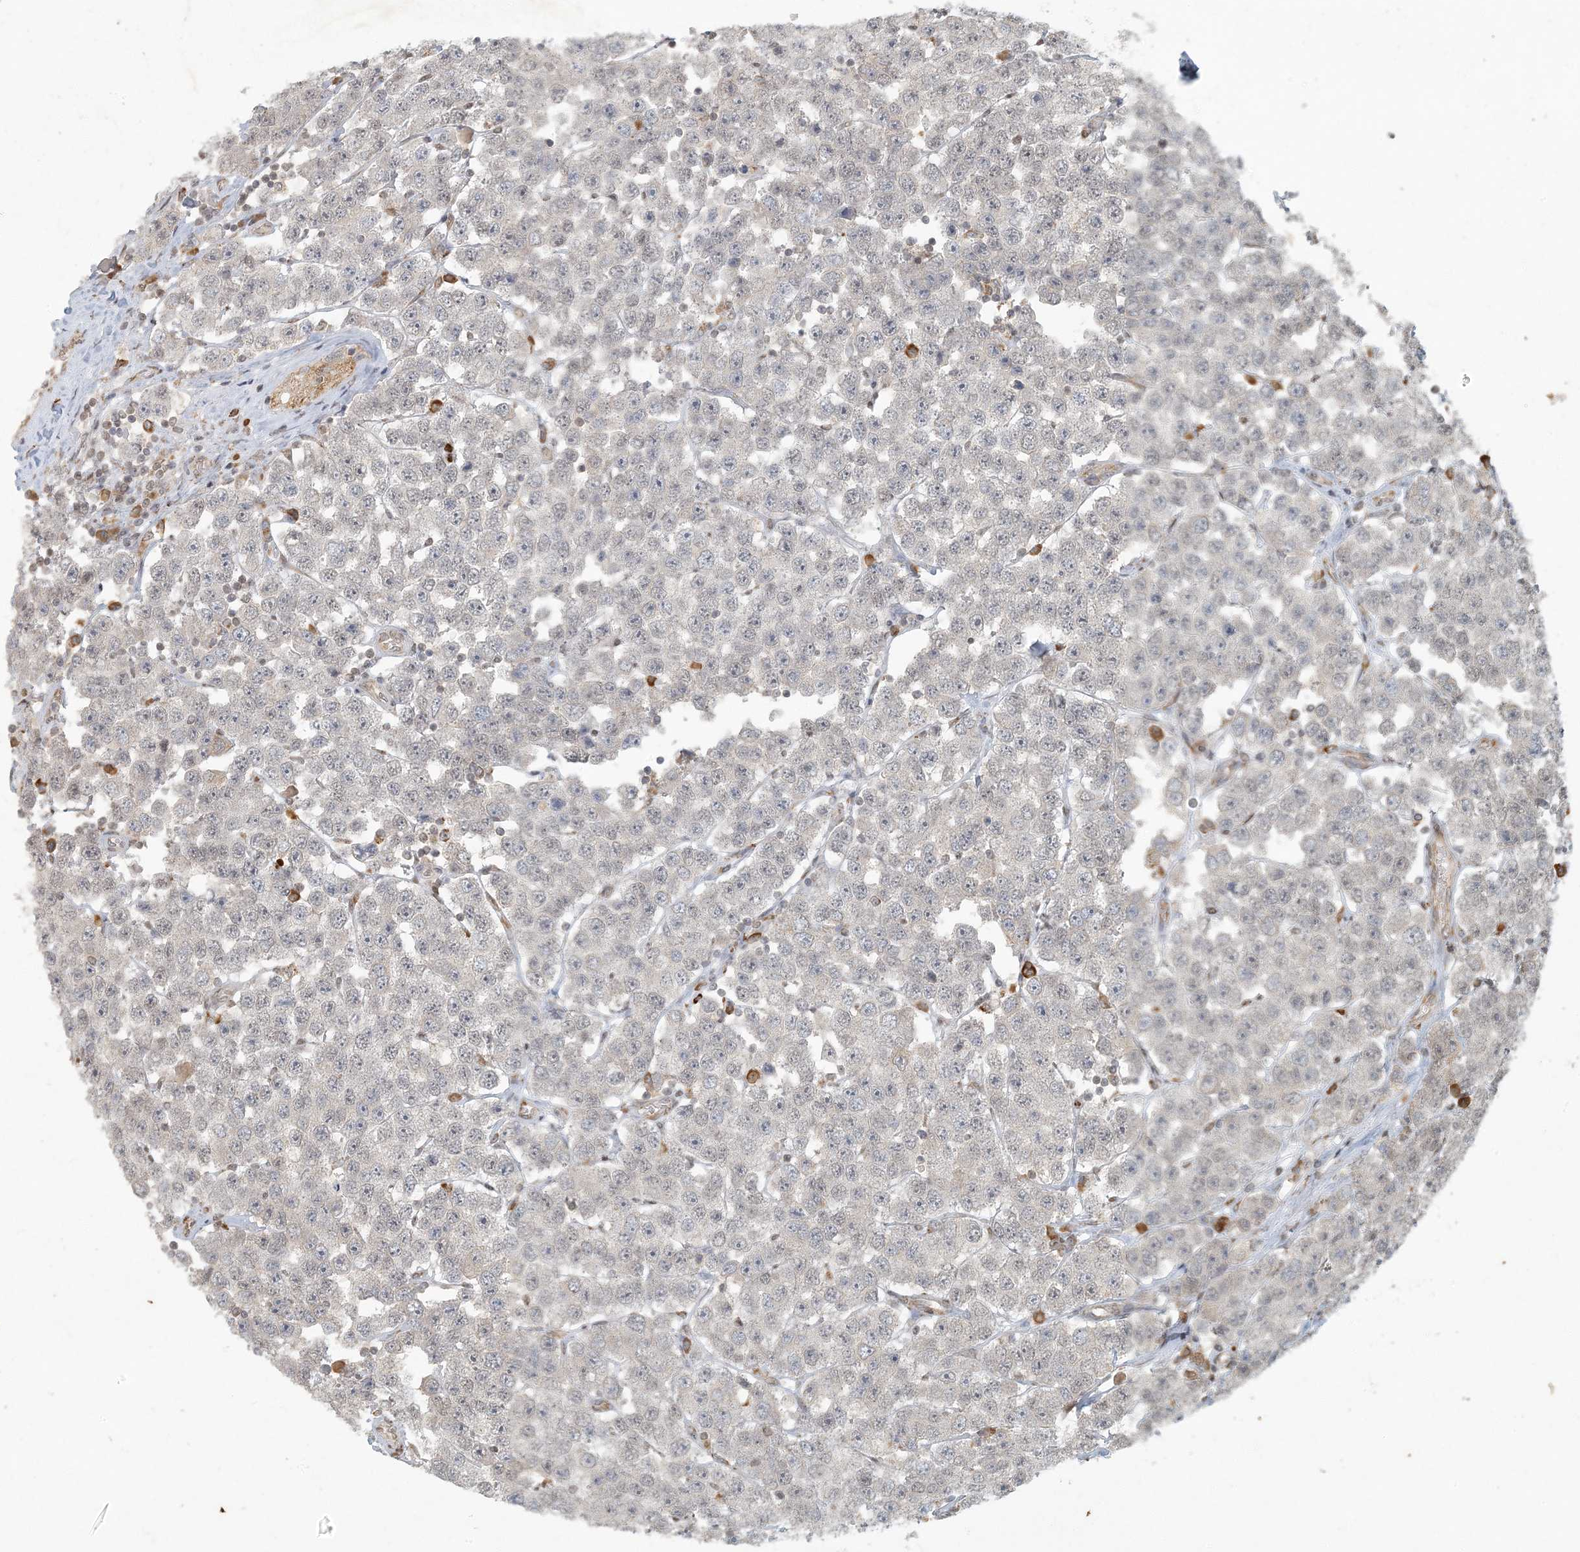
{"staining": {"intensity": "weak", "quantity": "25%-75%", "location": "nuclear"}, "tissue": "testis cancer", "cell_type": "Tumor cells", "image_type": "cancer", "snomed": [{"axis": "morphology", "description": "Seminoma, NOS"}, {"axis": "topography", "description": "Testis"}], "caption": "Seminoma (testis) was stained to show a protein in brown. There is low levels of weak nuclear expression in approximately 25%-75% of tumor cells.", "gene": "AK9", "patient": {"sex": "male", "age": 28}}